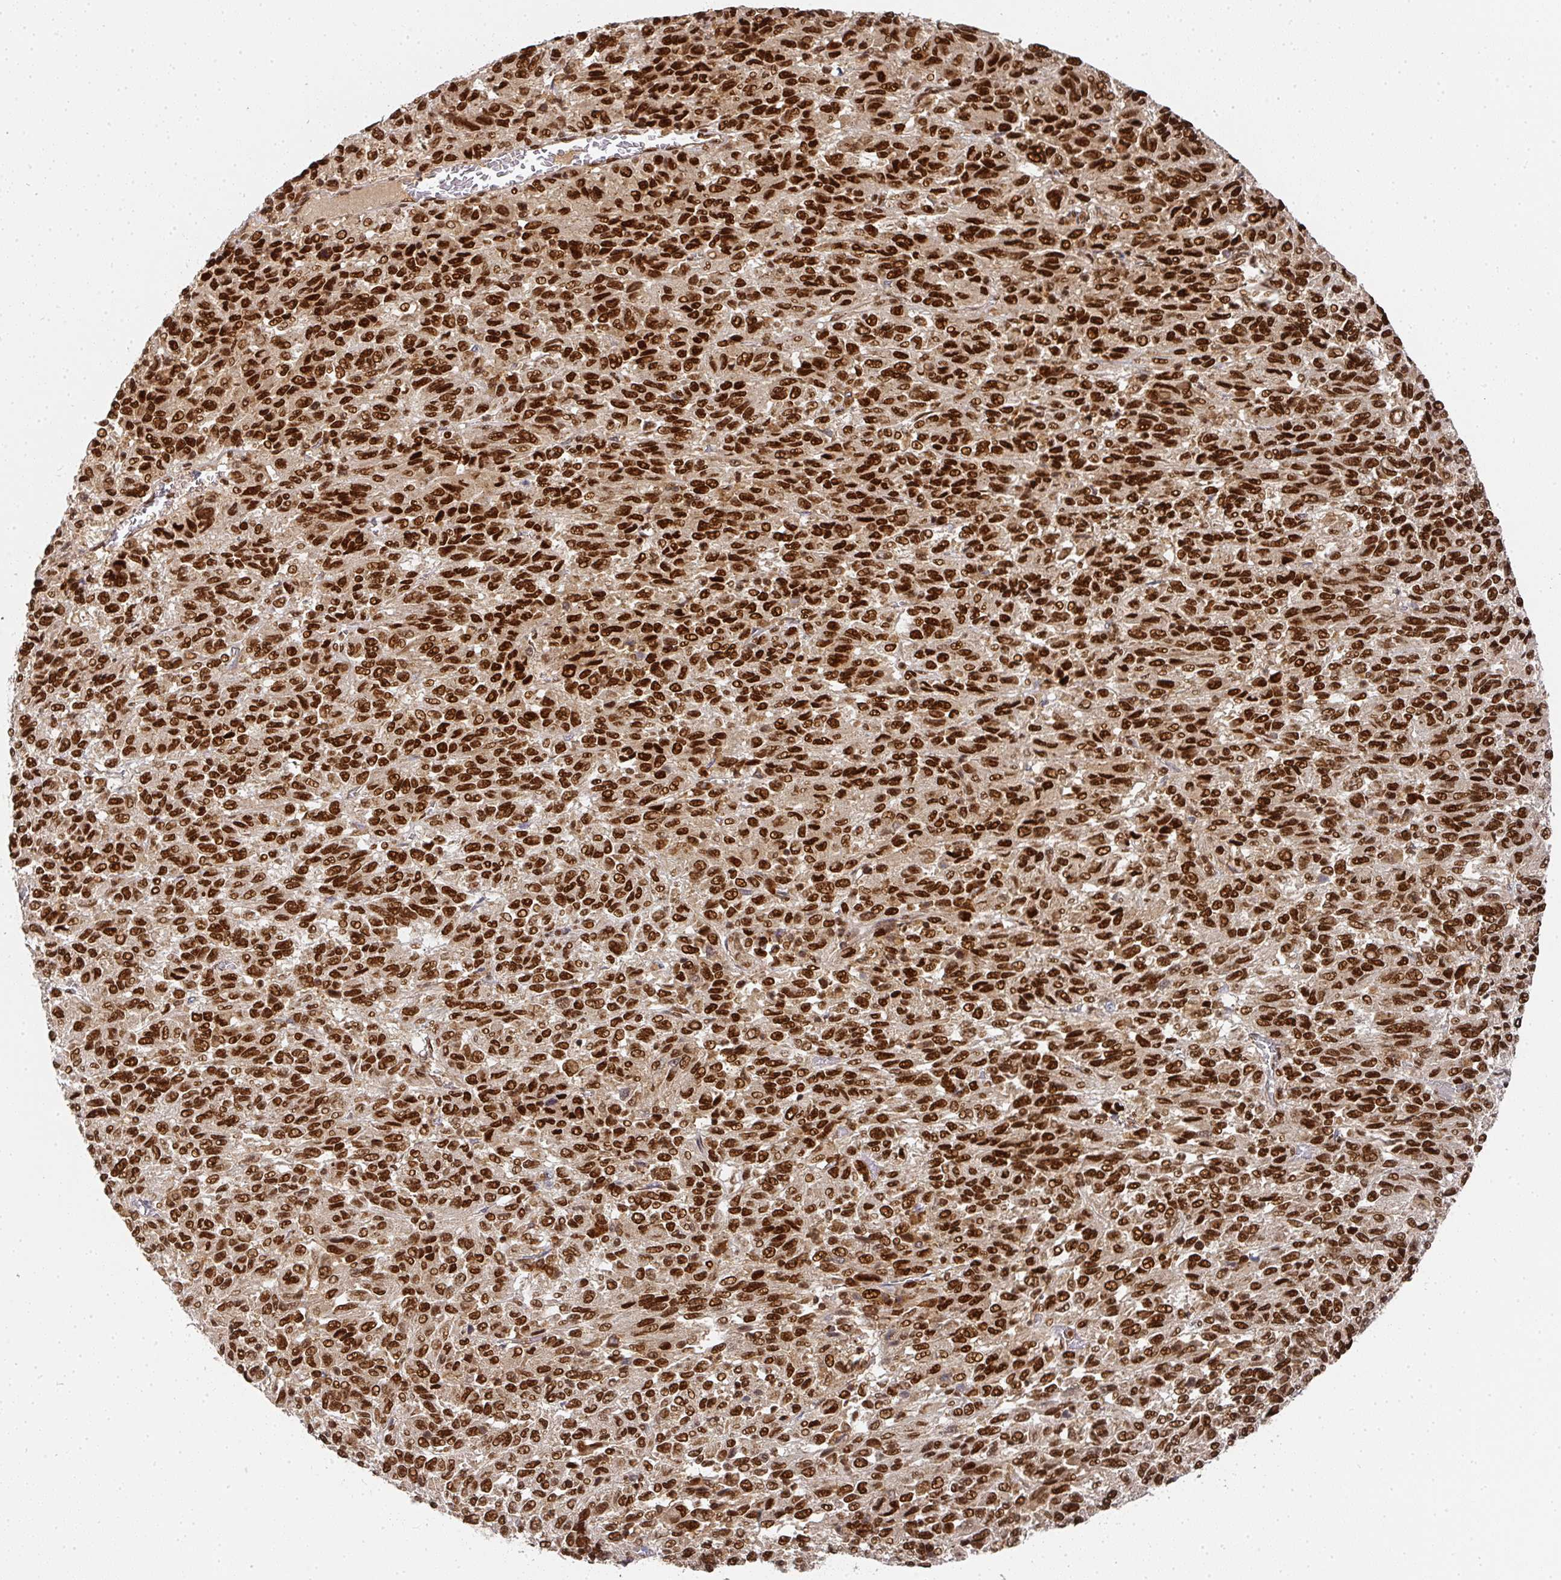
{"staining": {"intensity": "strong", "quantity": ">75%", "location": "nuclear"}, "tissue": "melanoma", "cell_type": "Tumor cells", "image_type": "cancer", "snomed": [{"axis": "morphology", "description": "Malignant melanoma, Metastatic site"}, {"axis": "topography", "description": "Lung"}], "caption": "The micrograph displays staining of melanoma, revealing strong nuclear protein positivity (brown color) within tumor cells.", "gene": "DIDO1", "patient": {"sex": "male", "age": 64}}